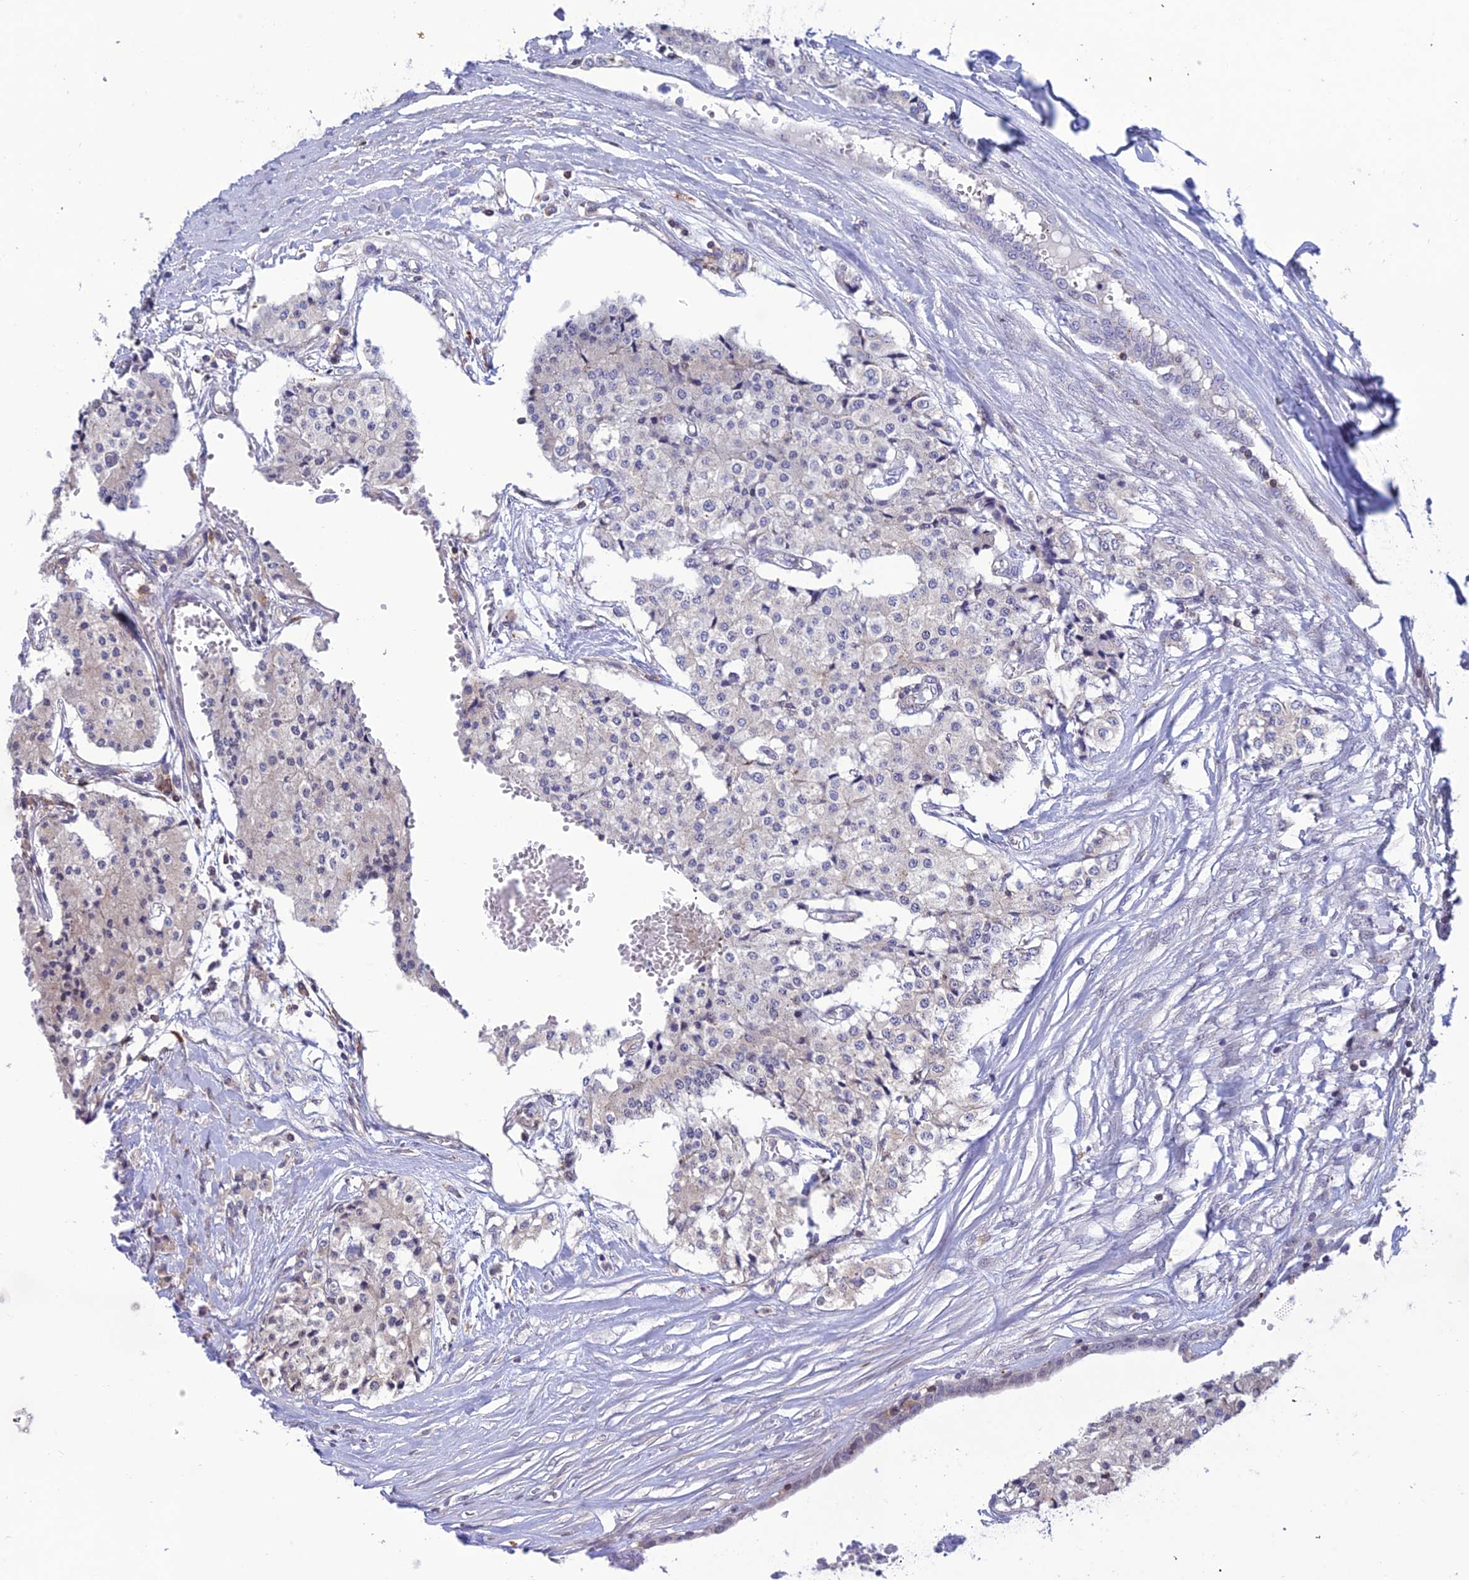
{"staining": {"intensity": "negative", "quantity": "none", "location": "none"}, "tissue": "carcinoid", "cell_type": "Tumor cells", "image_type": "cancer", "snomed": [{"axis": "morphology", "description": "Carcinoid, malignant, NOS"}, {"axis": "topography", "description": "Colon"}], "caption": "Immunohistochemical staining of human carcinoid displays no significant positivity in tumor cells.", "gene": "FAM76A", "patient": {"sex": "female", "age": 52}}